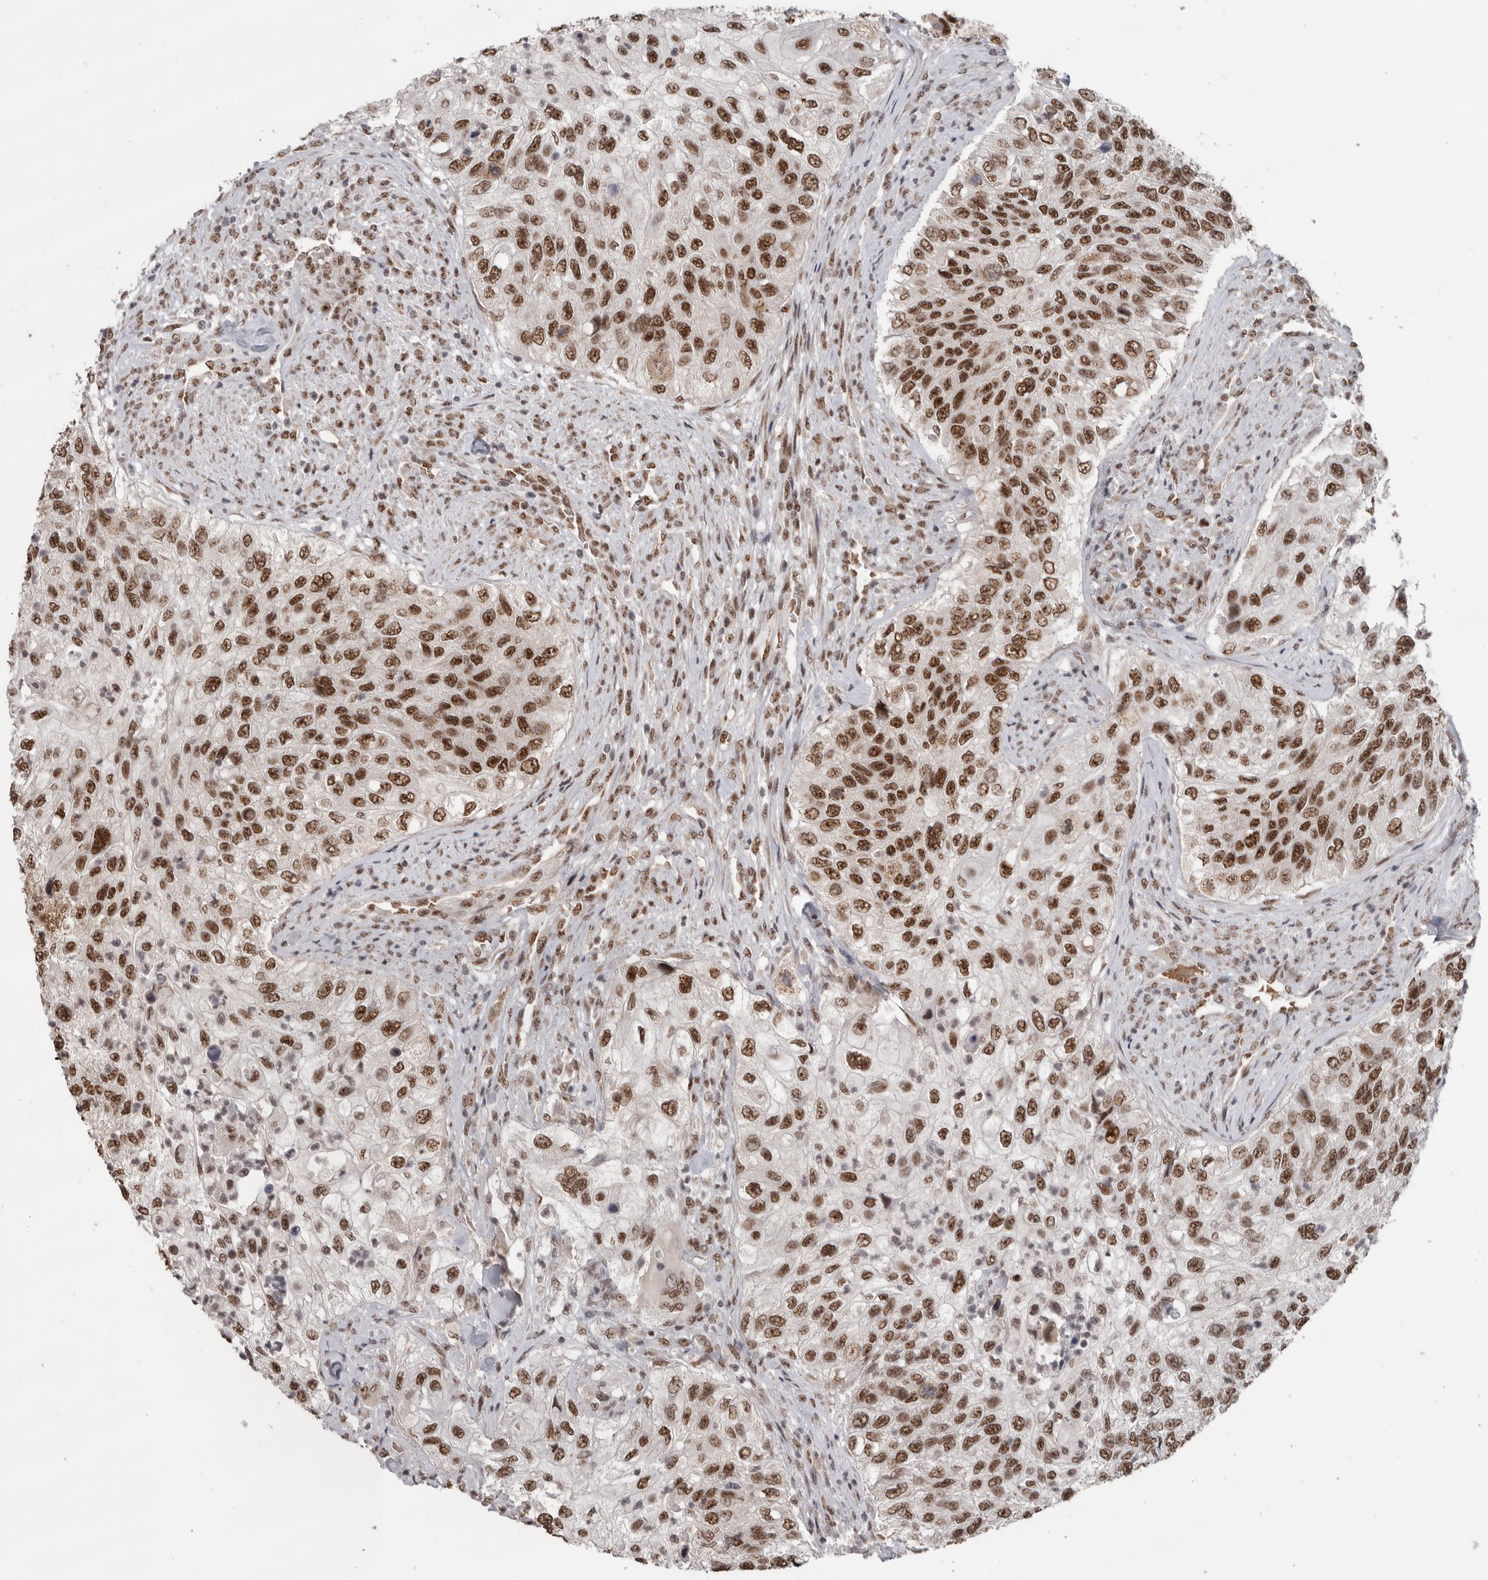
{"staining": {"intensity": "strong", "quantity": ">75%", "location": "nuclear"}, "tissue": "urothelial cancer", "cell_type": "Tumor cells", "image_type": "cancer", "snomed": [{"axis": "morphology", "description": "Urothelial carcinoma, High grade"}, {"axis": "topography", "description": "Urinary bladder"}], "caption": "Immunohistochemistry (IHC) micrograph of neoplastic tissue: human urothelial cancer stained using immunohistochemistry (IHC) demonstrates high levels of strong protein expression localized specifically in the nuclear of tumor cells, appearing as a nuclear brown color.", "gene": "PPP1R10", "patient": {"sex": "female", "age": 60}}